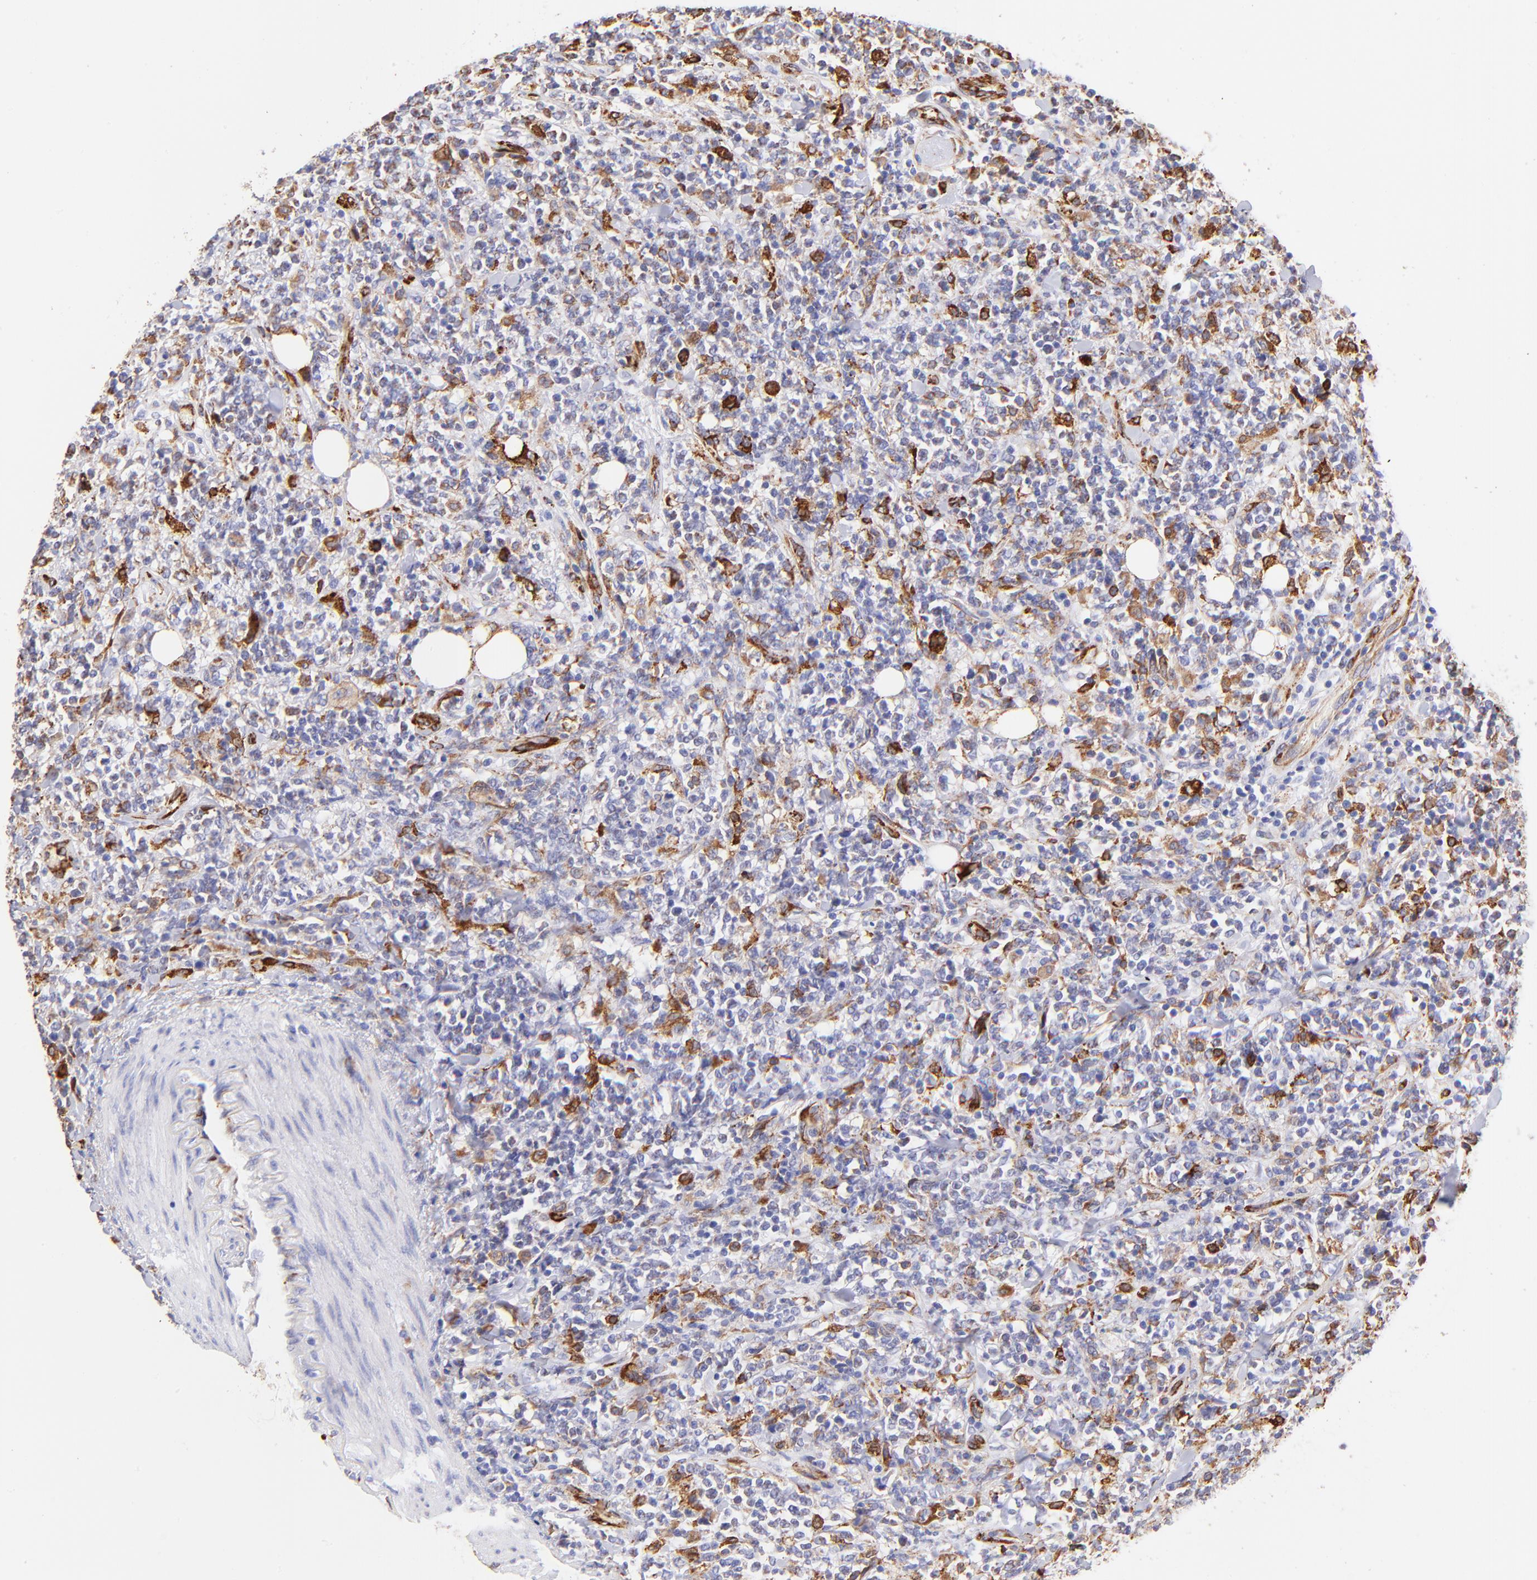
{"staining": {"intensity": "negative", "quantity": "none", "location": "none"}, "tissue": "lymphoma", "cell_type": "Tumor cells", "image_type": "cancer", "snomed": [{"axis": "morphology", "description": "Malignant lymphoma, non-Hodgkin's type, High grade"}, {"axis": "topography", "description": "Soft tissue"}], "caption": "The IHC micrograph has no significant expression in tumor cells of malignant lymphoma, non-Hodgkin's type (high-grade) tissue.", "gene": "SPARC", "patient": {"sex": "male", "age": 18}}